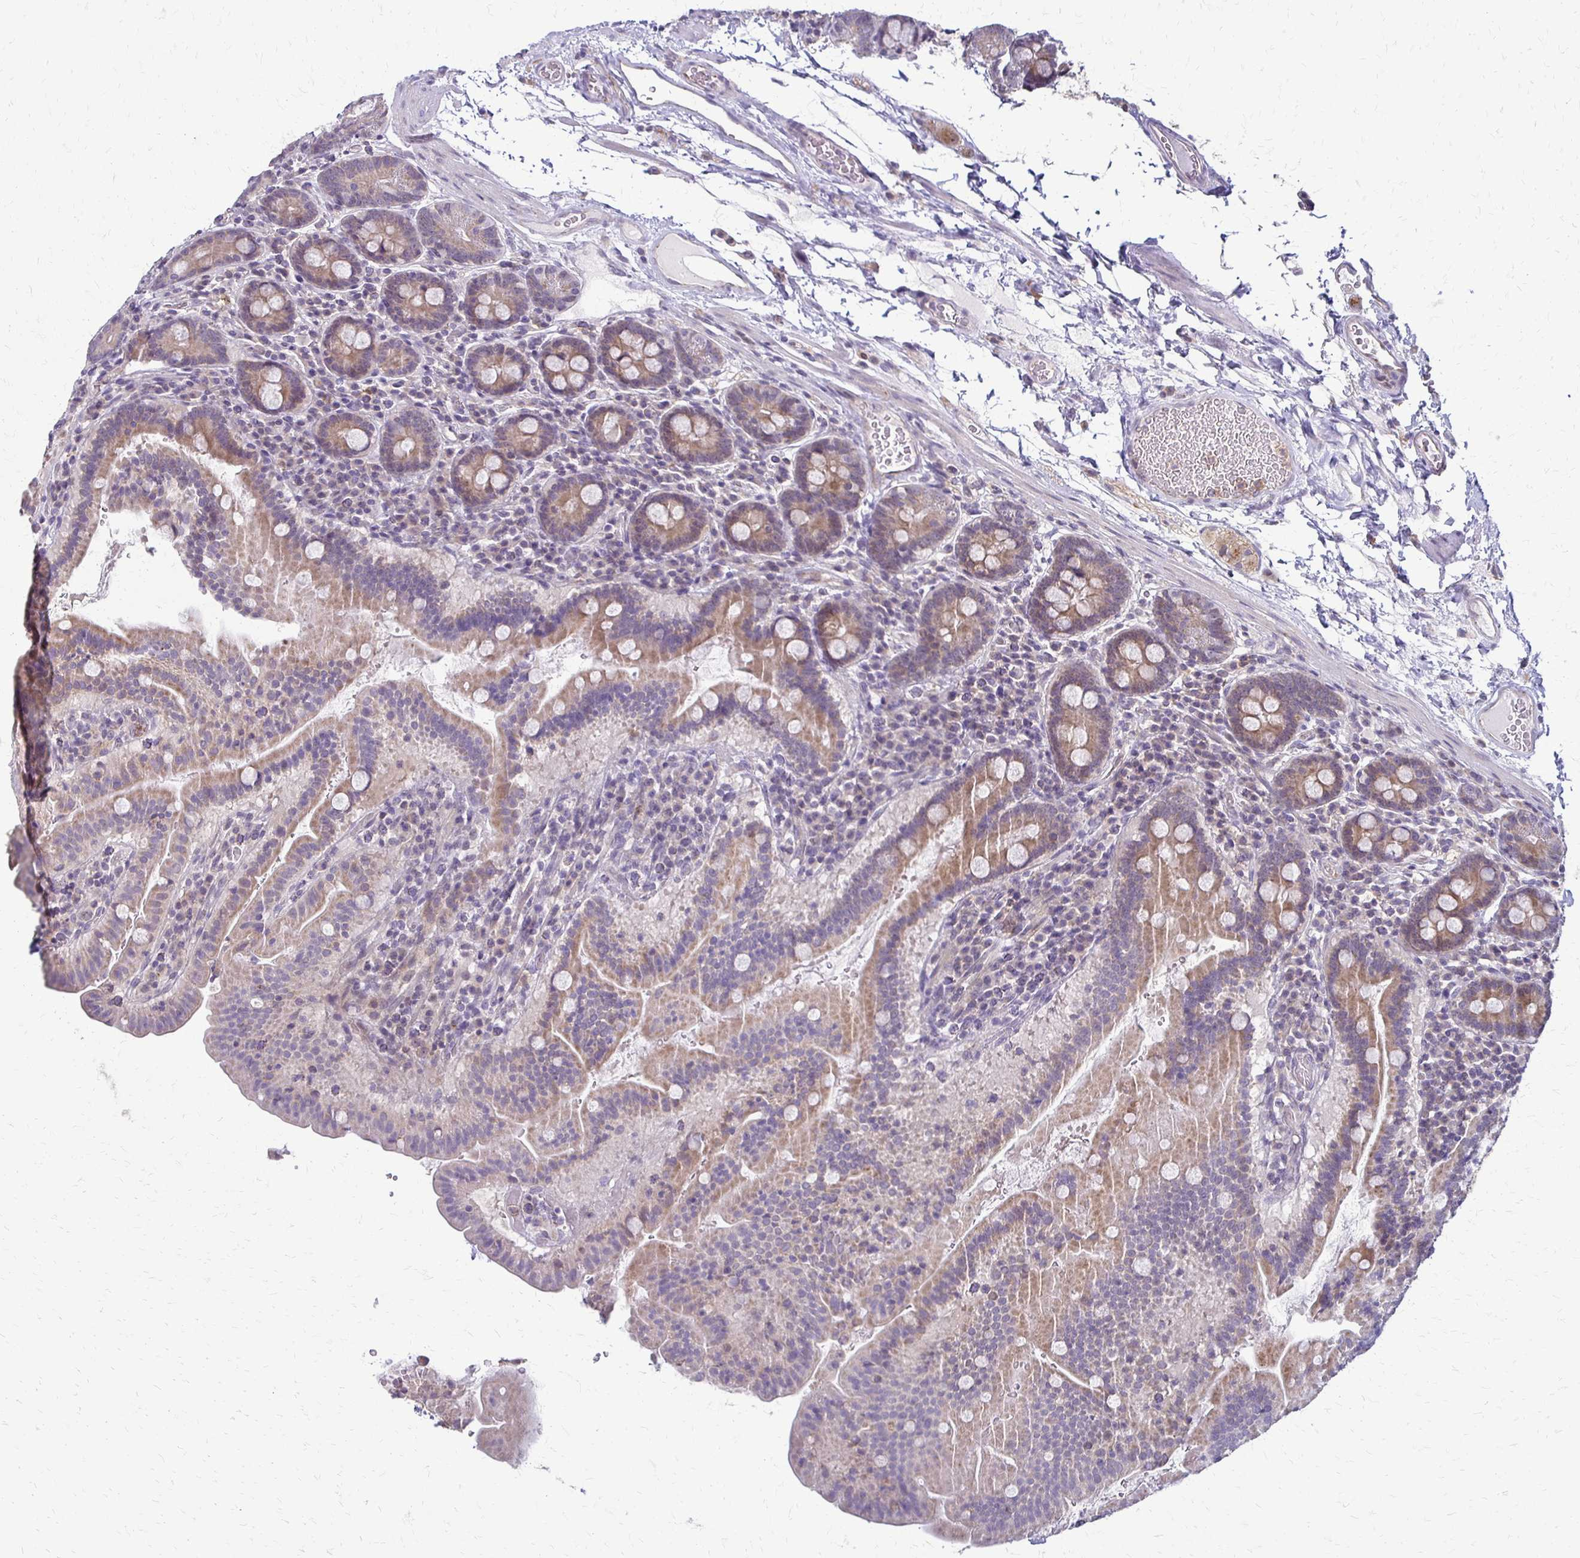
{"staining": {"intensity": "moderate", "quantity": "25%-75%", "location": "cytoplasmic/membranous"}, "tissue": "small intestine", "cell_type": "Glandular cells", "image_type": "normal", "snomed": [{"axis": "morphology", "description": "Normal tissue, NOS"}, {"axis": "topography", "description": "Small intestine"}], "caption": "The image exhibits staining of unremarkable small intestine, revealing moderate cytoplasmic/membranous protein positivity (brown color) within glandular cells.", "gene": "SLC9A9", "patient": {"sex": "male", "age": 26}}